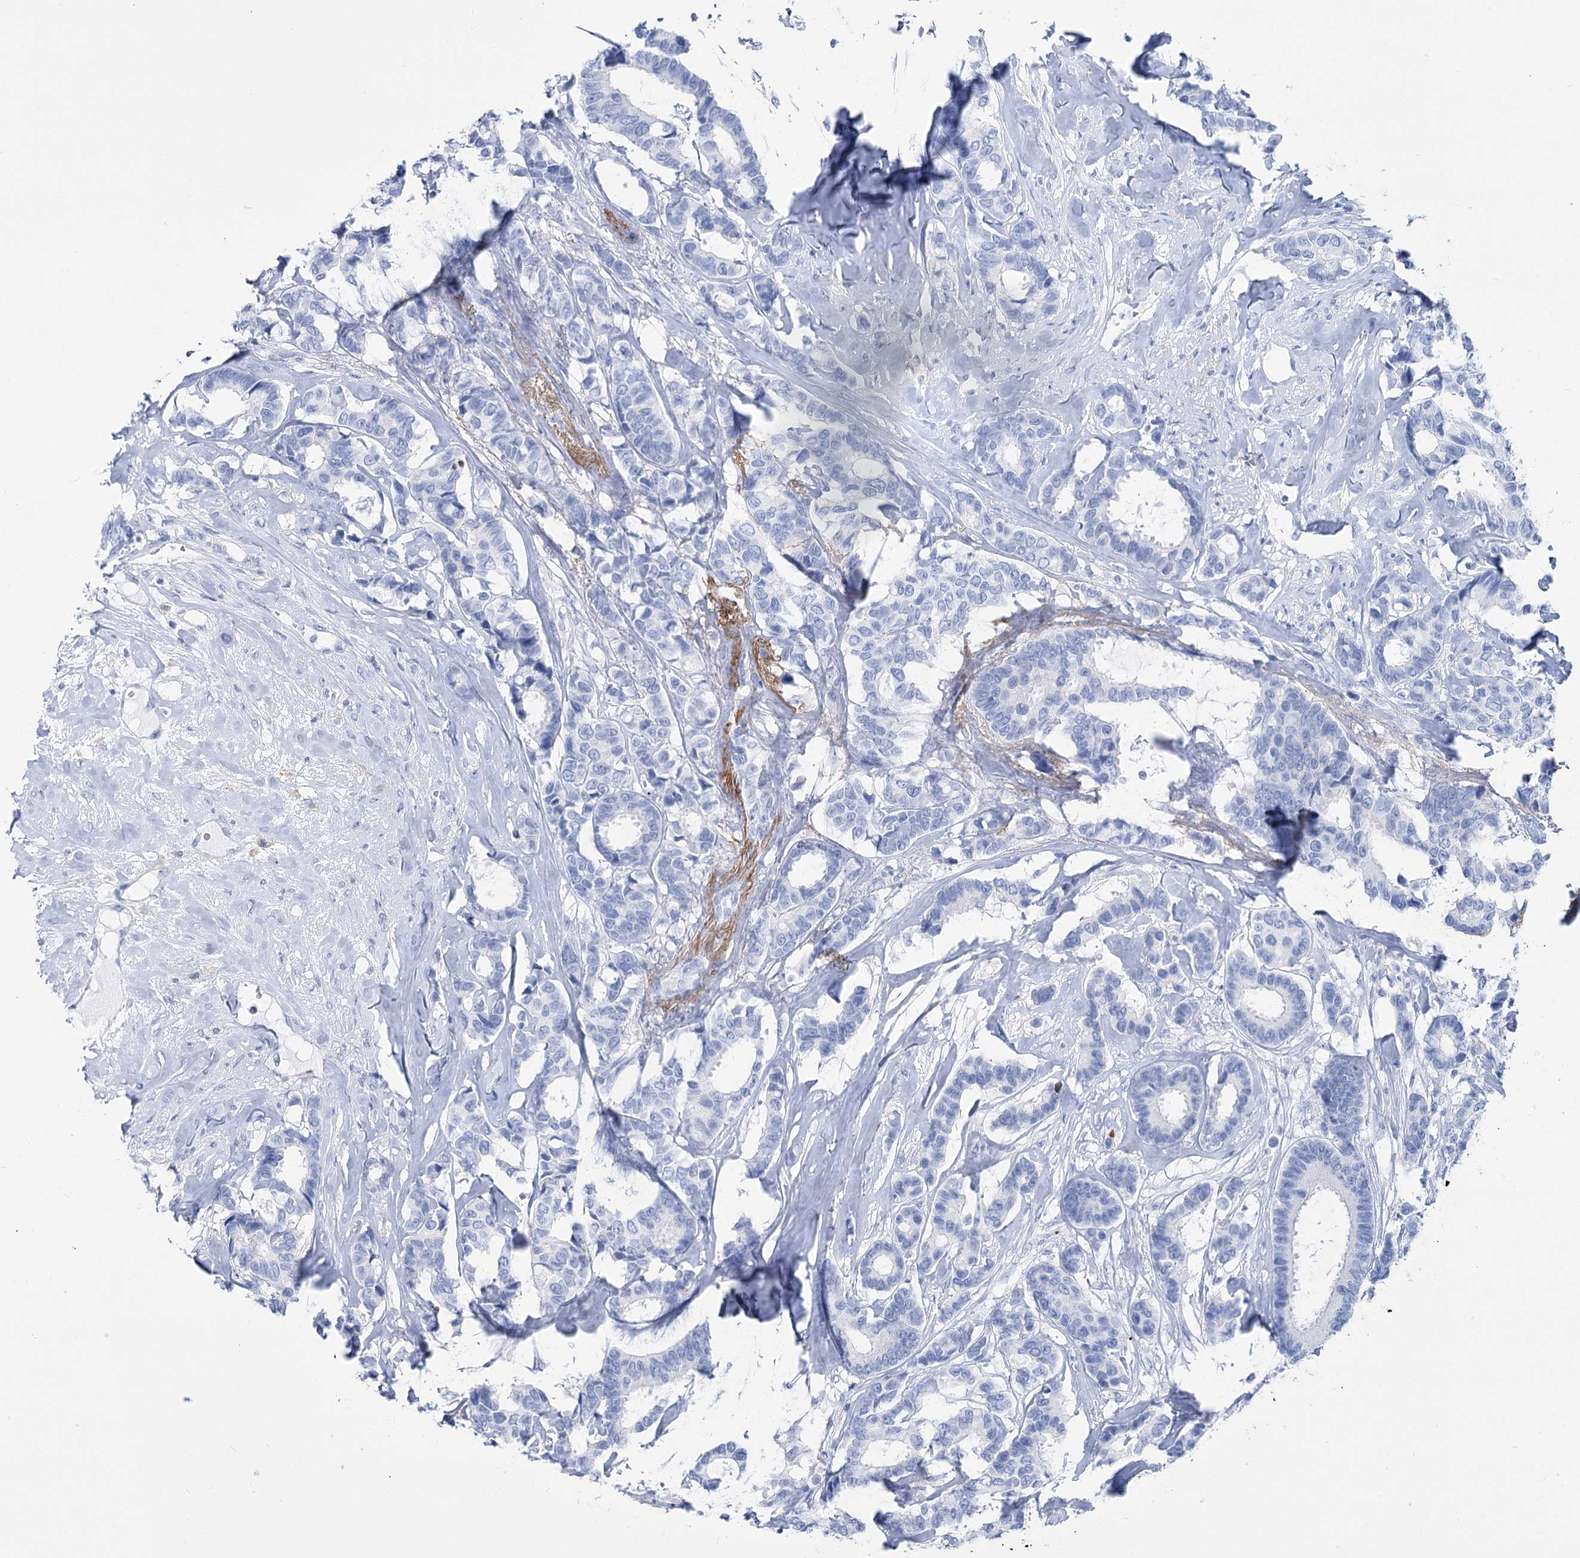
{"staining": {"intensity": "negative", "quantity": "none", "location": "none"}, "tissue": "breast cancer", "cell_type": "Tumor cells", "image_type": "cancer", "snomed": [{"axis": "morphology", "description": "Duct carcinoma"}, {"axis": "topography", "description": "Breast"}], "caption": "DAB (3,3'-diaminobenzidine) immunohistochemical staining of human breast cancer reveals no significant expression in tumor cells.", "gene": "PCDHA1", "patient": {"sex": "female", "age": 87}}